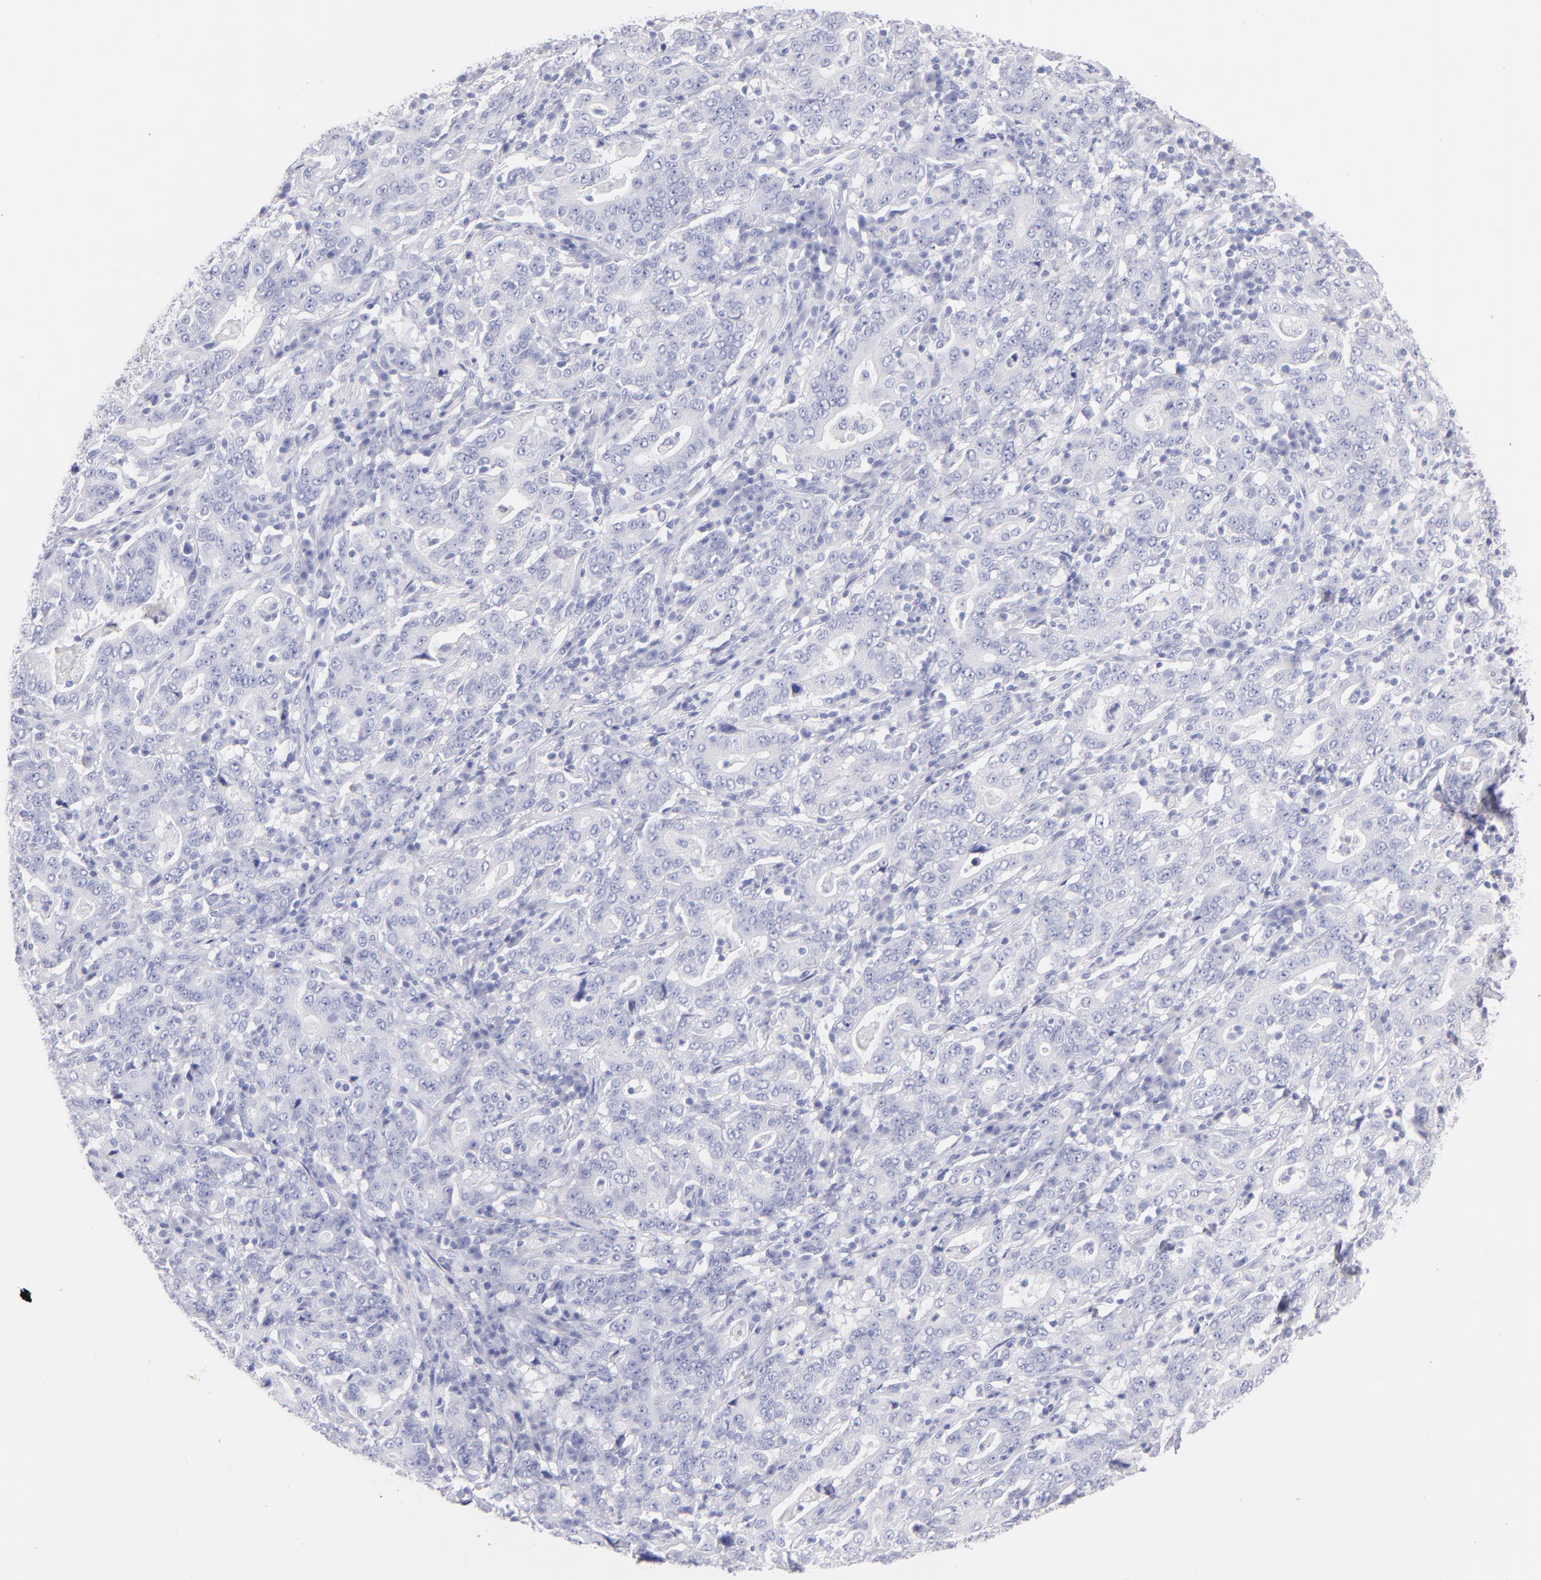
{"staining": {"intensity": "negative", "quantity": "none", "location": "none"}, "tissue": "stomach cancer", "cell_type": "Tumor cells", "image_type": "cancer", "snomed": [{"axis": "morphology", "description": "Normal tissue, NOS"}, {"axis": "morphology", "description": "Adenocarcinoma, NOS"}, {"axis": "topography", "description": "Stomach, upper"}, {"axis": "topography", "description": "Stomach"}], "caption": "Immunohistochemical staining of human adenocarcinoma (stomach) displays no significant staining in tumor cells.", "gene": "SCGN", "patient": {"sex": "male", "age": 59}}